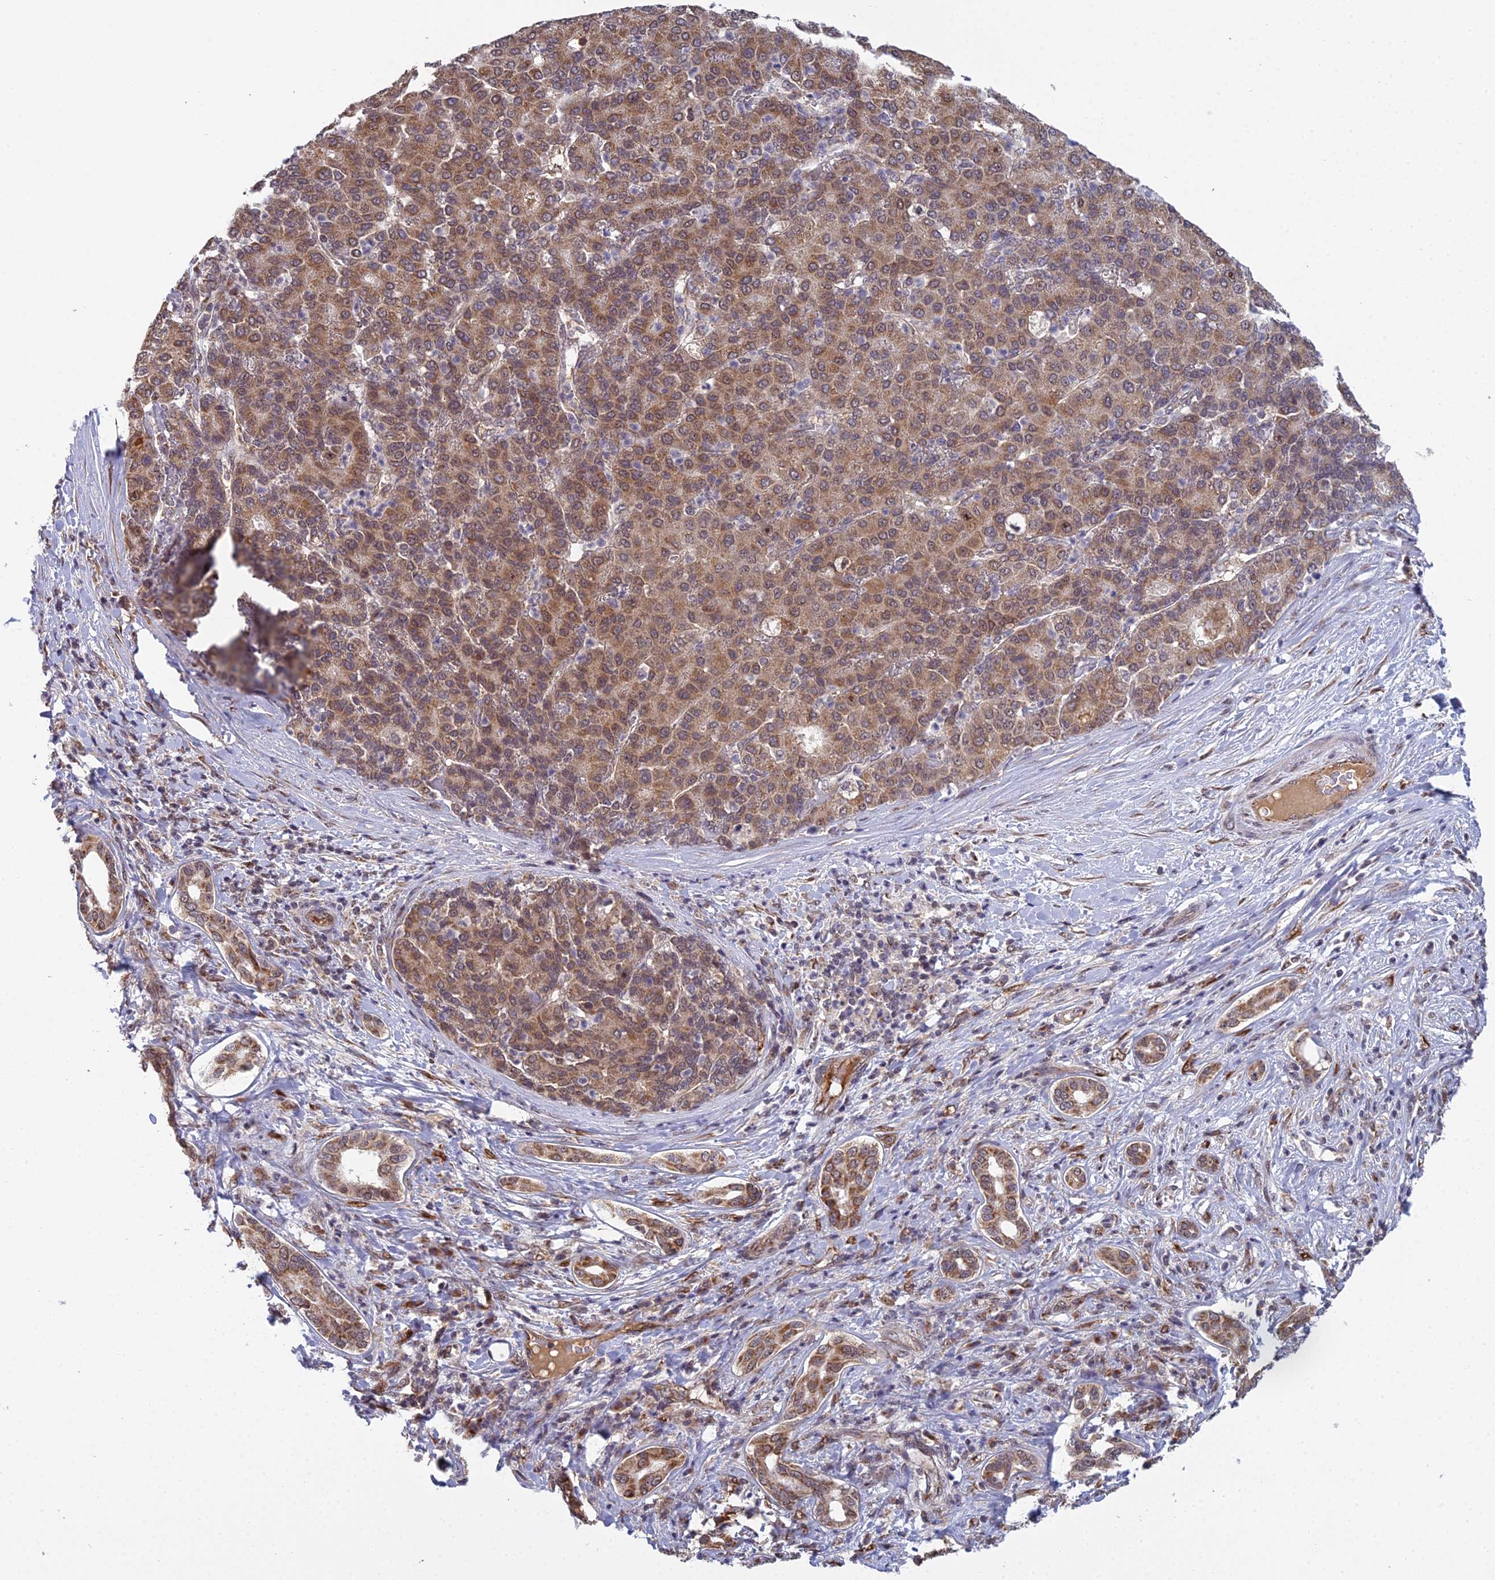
{"staining": {"intensity": "moderate", "quantity": ">75%", "location": "cytoplasmic/membranous"}, "tissue": "liver cancer", "cell_type": "Tumor cells", "image_type": "cancer", "snomed": [{"axis": "morphology", "description": "Carcinoma, Hepatocellular, NOS"}, {"axis": "topography", "description": "Liver"}], "caption": "Immunohistochemical staining of human hepatocellular carcinoma (liver) shows moderate cytoplasmic/membranous protein positivity in about >75% of tumor cells. The staining is performed using DAB brown chromogen to label protein expression. The nuclei are counter-stained blue using hematoxylin.", "gene": "MEOX1", "patient": {"sex": "male", "age": 65}}